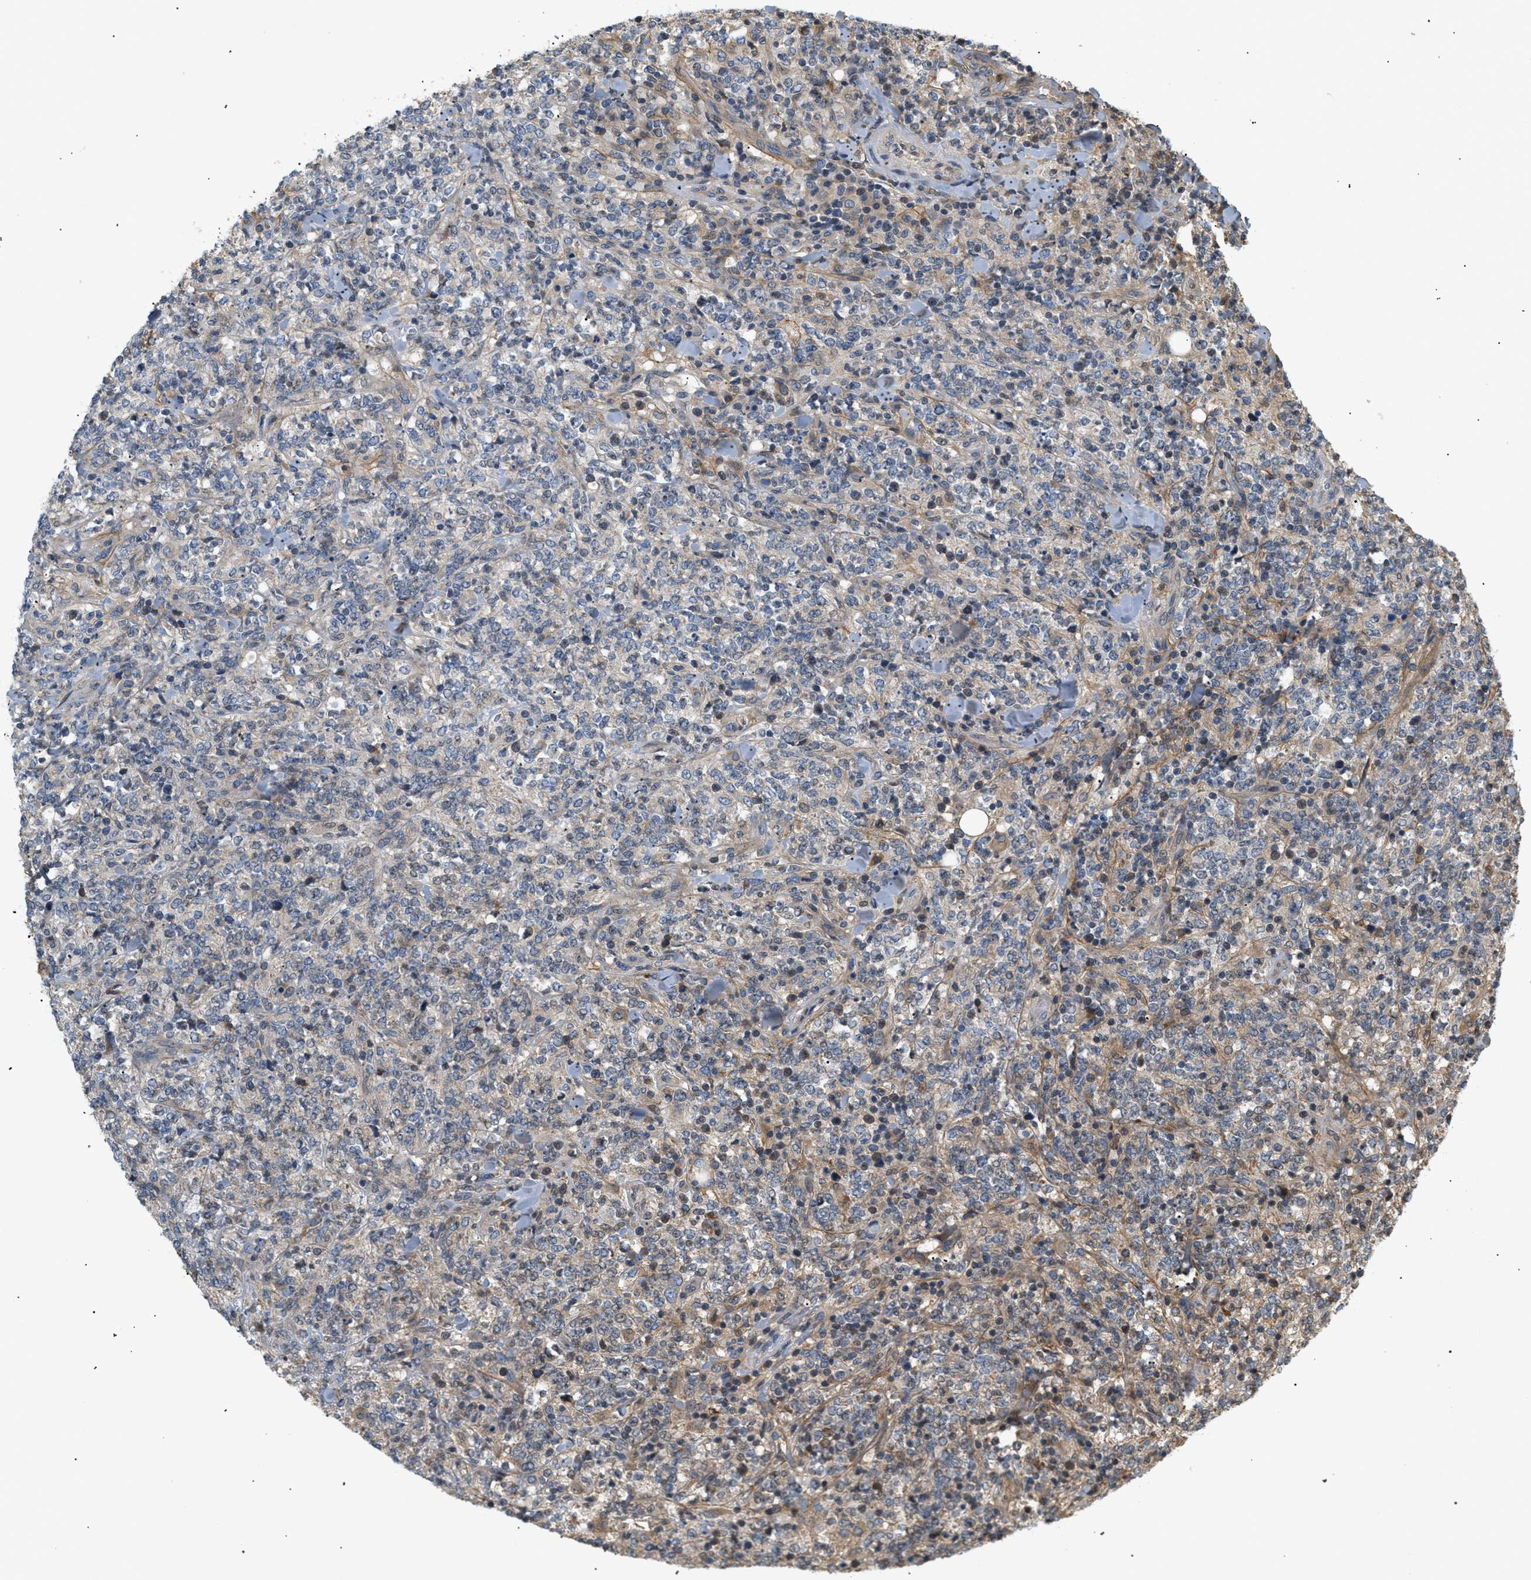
{"staining": {"intensity": "weak", "quantity": "<25%", "location": "cytoplasmic/membranous"}, "tissue": "lymphoma", "cell_type": "Tumor cells", "image_type": "cancer", "snomed": [{"axis": "morphology", "description": "Malignant lymphoma, non-Hodgkin's type, High grade"}, {"axis": "topography", "description": "Soft tissue"}], "caption": "Immunohistochemistry (IHC) image of high-grade malignant lymphoma, non-Hodgkin's type stained for a protein (brown), which displays no staining in tumor cells.", "gene": "FARS2", "patient": {"sex": "male", "age": 18}}